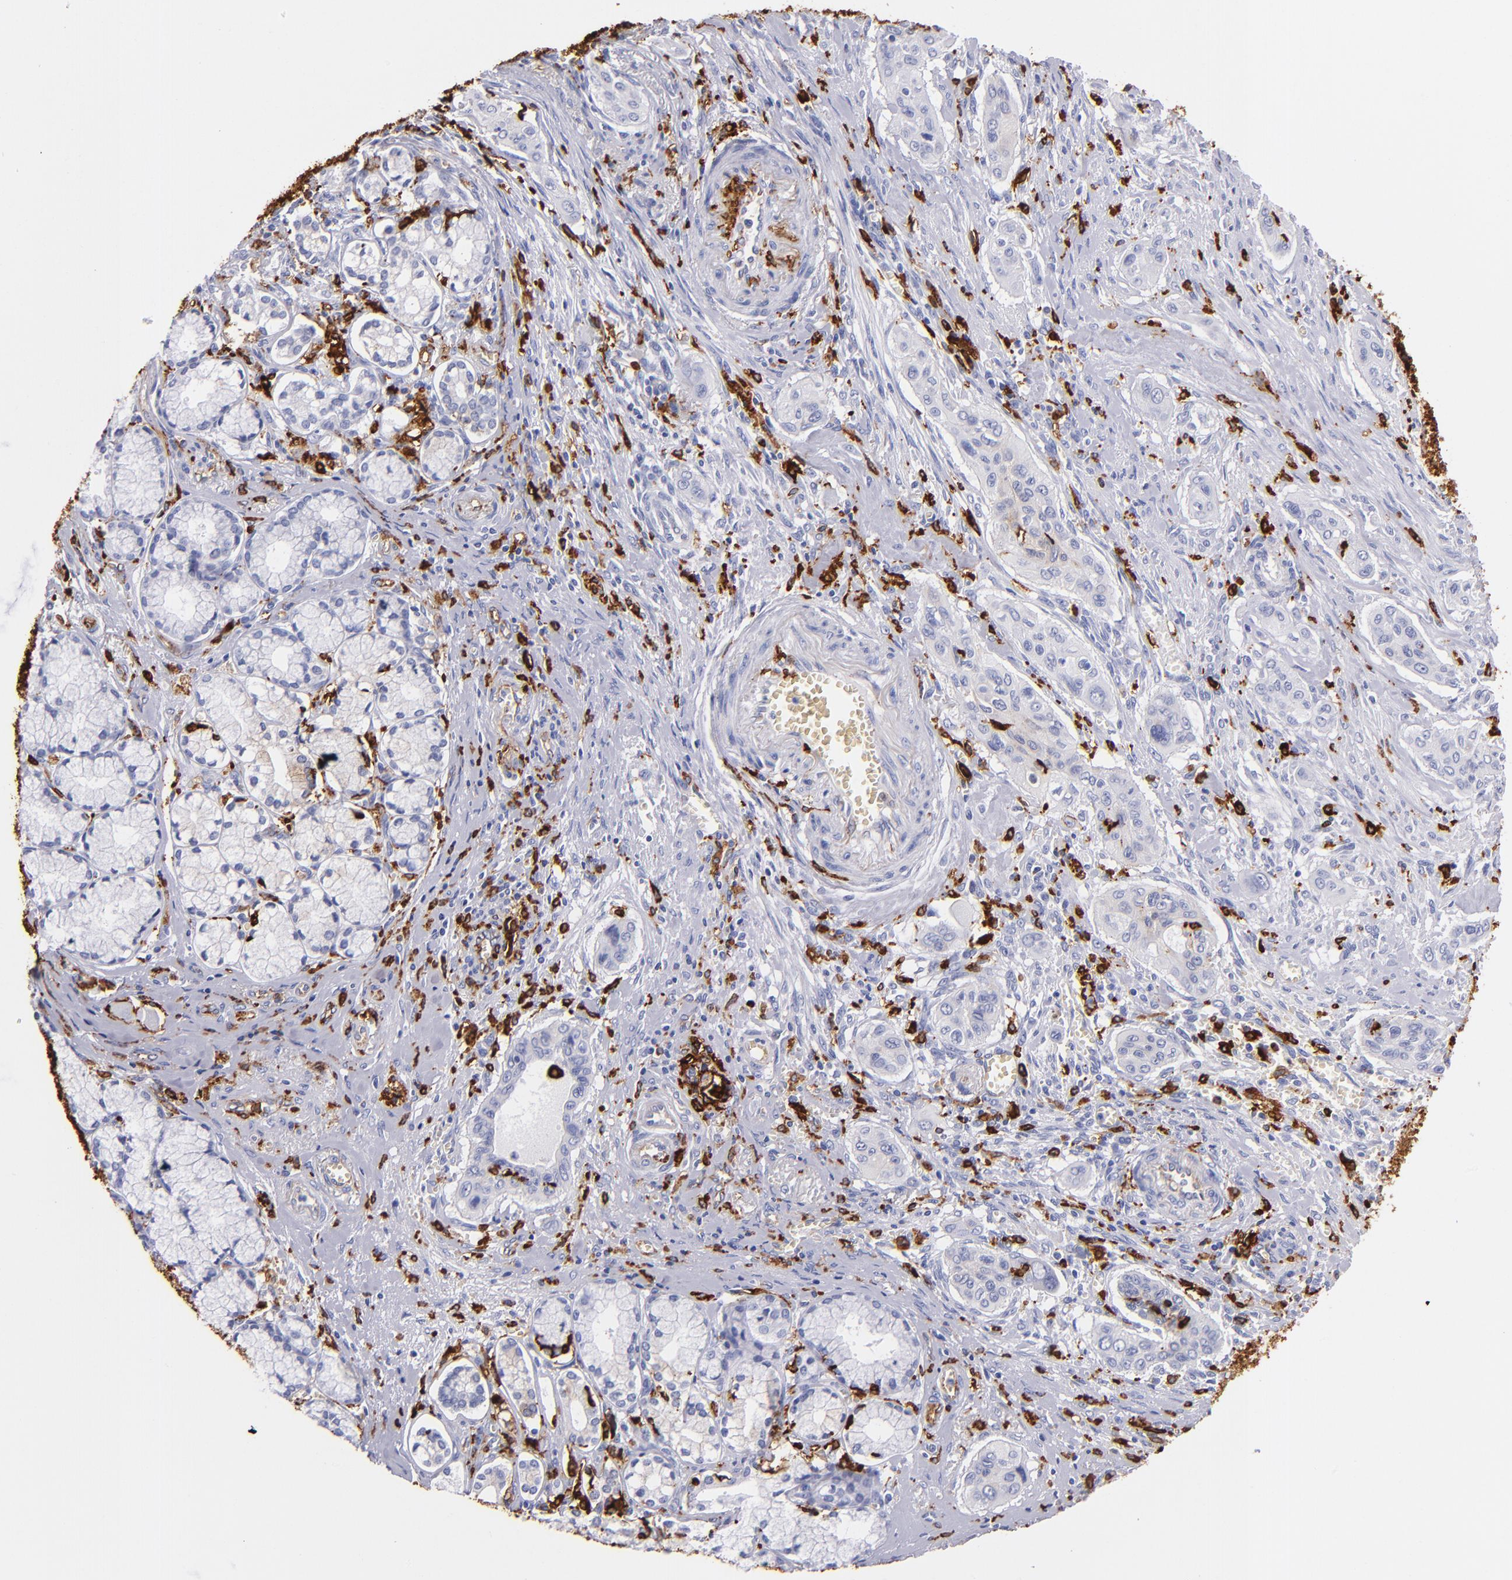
{"staining": {"intensity": "weak", "quantity": "<25%", "location": "cytoplasmic/membranous"}, "tissue": "pancreatic cancer", "cell_type": "Tumor cells", "image_type": "cancer", "snomed": [{"axis": "morphology", "description": "Adenocarcinoma, NOS"}, {"axis": "topography", "description": "Pancreas"}], "caption": "An immunohistochemistry (IHC) micrograph of pancreatic adenocarcinoma is shown. There is no staining in tumor cells of pancreatic adenocarcinoma.", "gene": "HLA-DRA", "patient": {"sex": "male", "age": 77}}